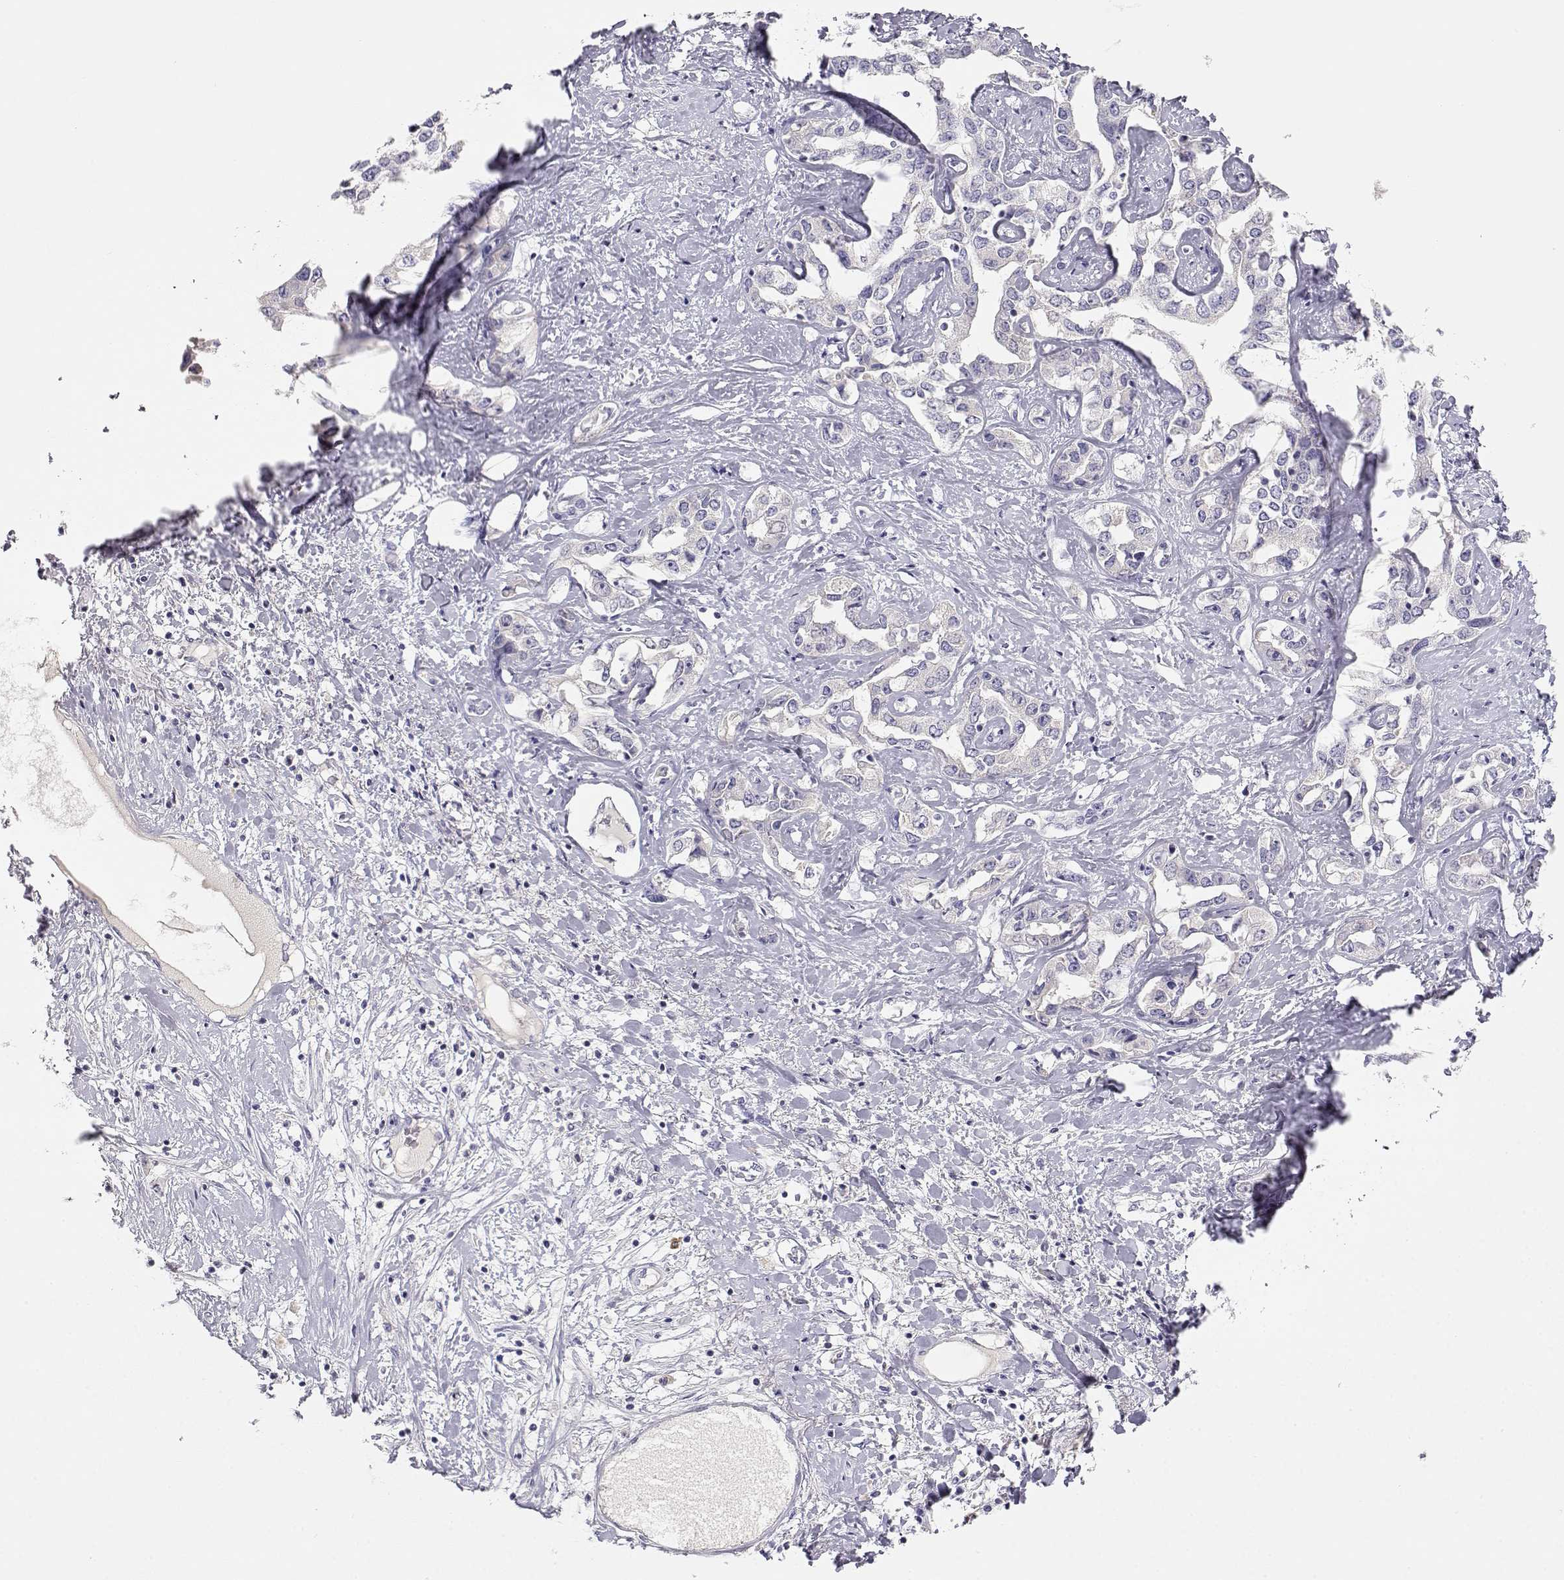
{"staining": {"intensity": "negative", "quantity": "none", "location": "none"}, "tissue": "liver cancer", "cell_type": "Tumor cells", "image_type": "cancer", "snomed": [{"axis": "morphology", "description": "Cholangiocarcinoma"}, {"axis": "topography", "description": "Liver"}], "caption": "A high-resolution histopathology image shows immunohistochemistry (IHC) staining of liver cancer, which displays no significant positivity in tumor cells. Brightfield microscopy of immunohistochemistry (IHC) stained with DAB (3,3'-diaminobenzidine) (brown) and hematoxylin (blue), captured at high magnification.", "gene": "GPR174", "patient": {"sex": "male", "age": 59}}